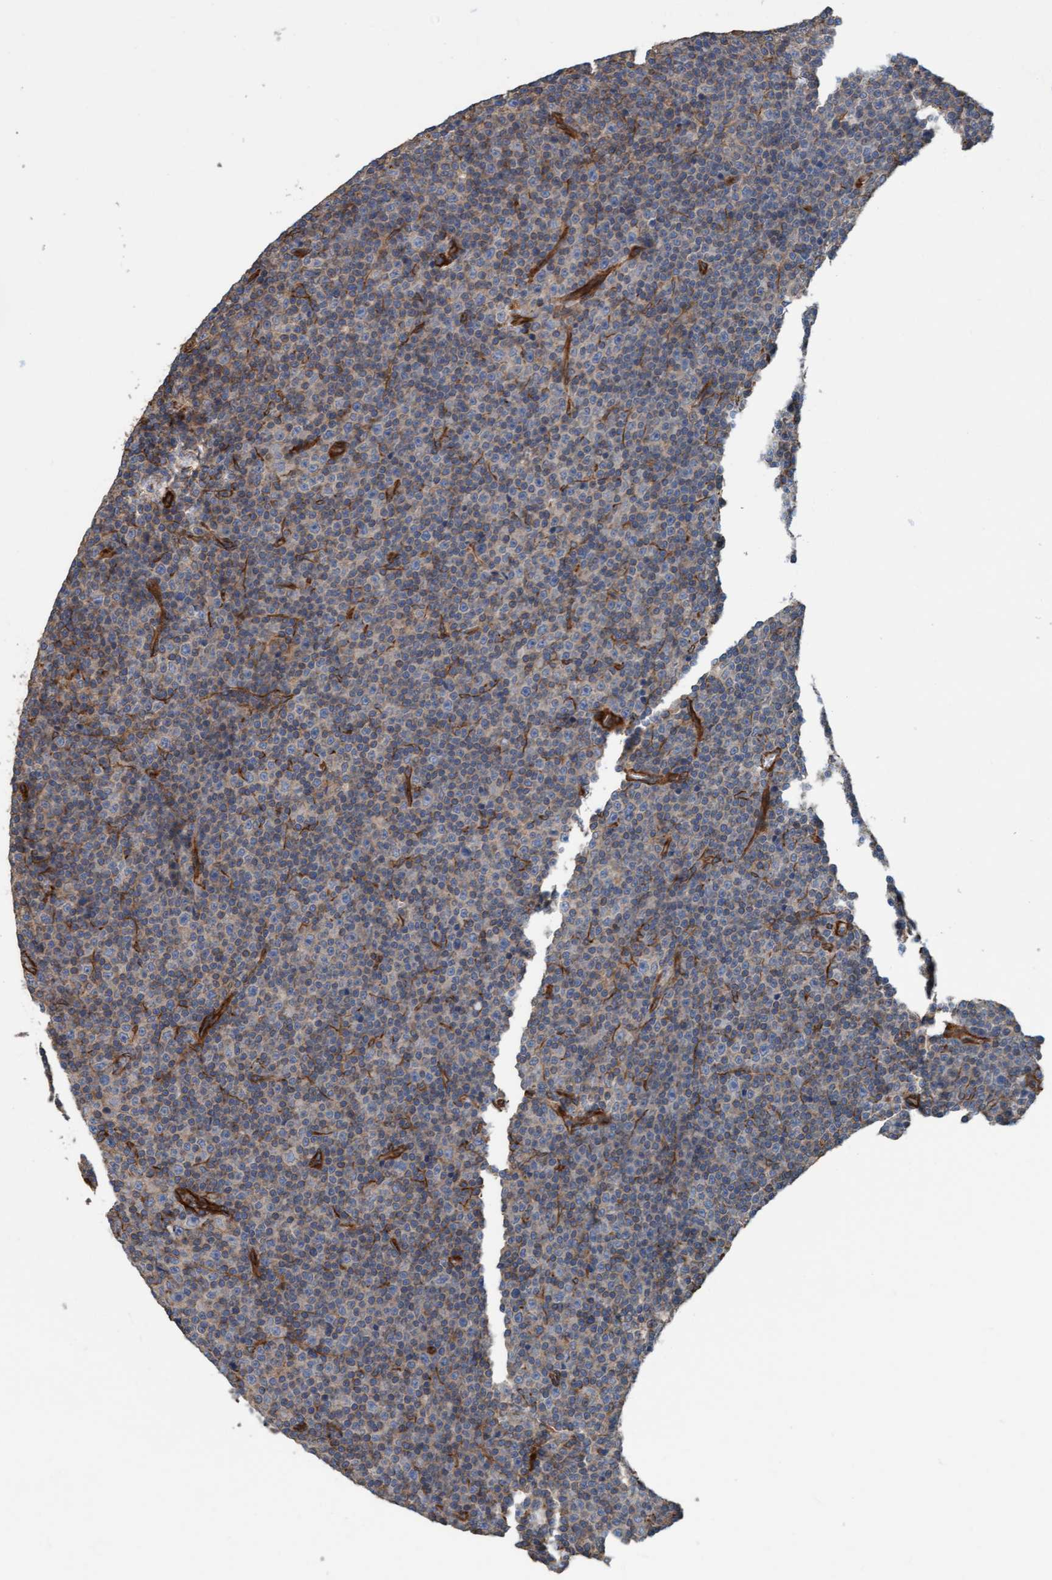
{"staining": {"intensity": "weak", "quantity": "<25%", "location": "cytoplasmic/membranous"}, "tissue": "lymphoma", "cell_type": "Tumor cells", "image_type": "cancer", "snomed": [{"axis": "morphology", "description": "Malignant lymphoma, non-Hodgkin's type, Low grade"}, {"axis": "topography", "description": "Lymph node"}], "caption": "DAB immunohistochemical staining of lymphoma reveals no significant expression in tumor cells. Nuclei are stained in blue.", "gene": "STXBP4", "patient": {"sex": "female", "age": 67}}